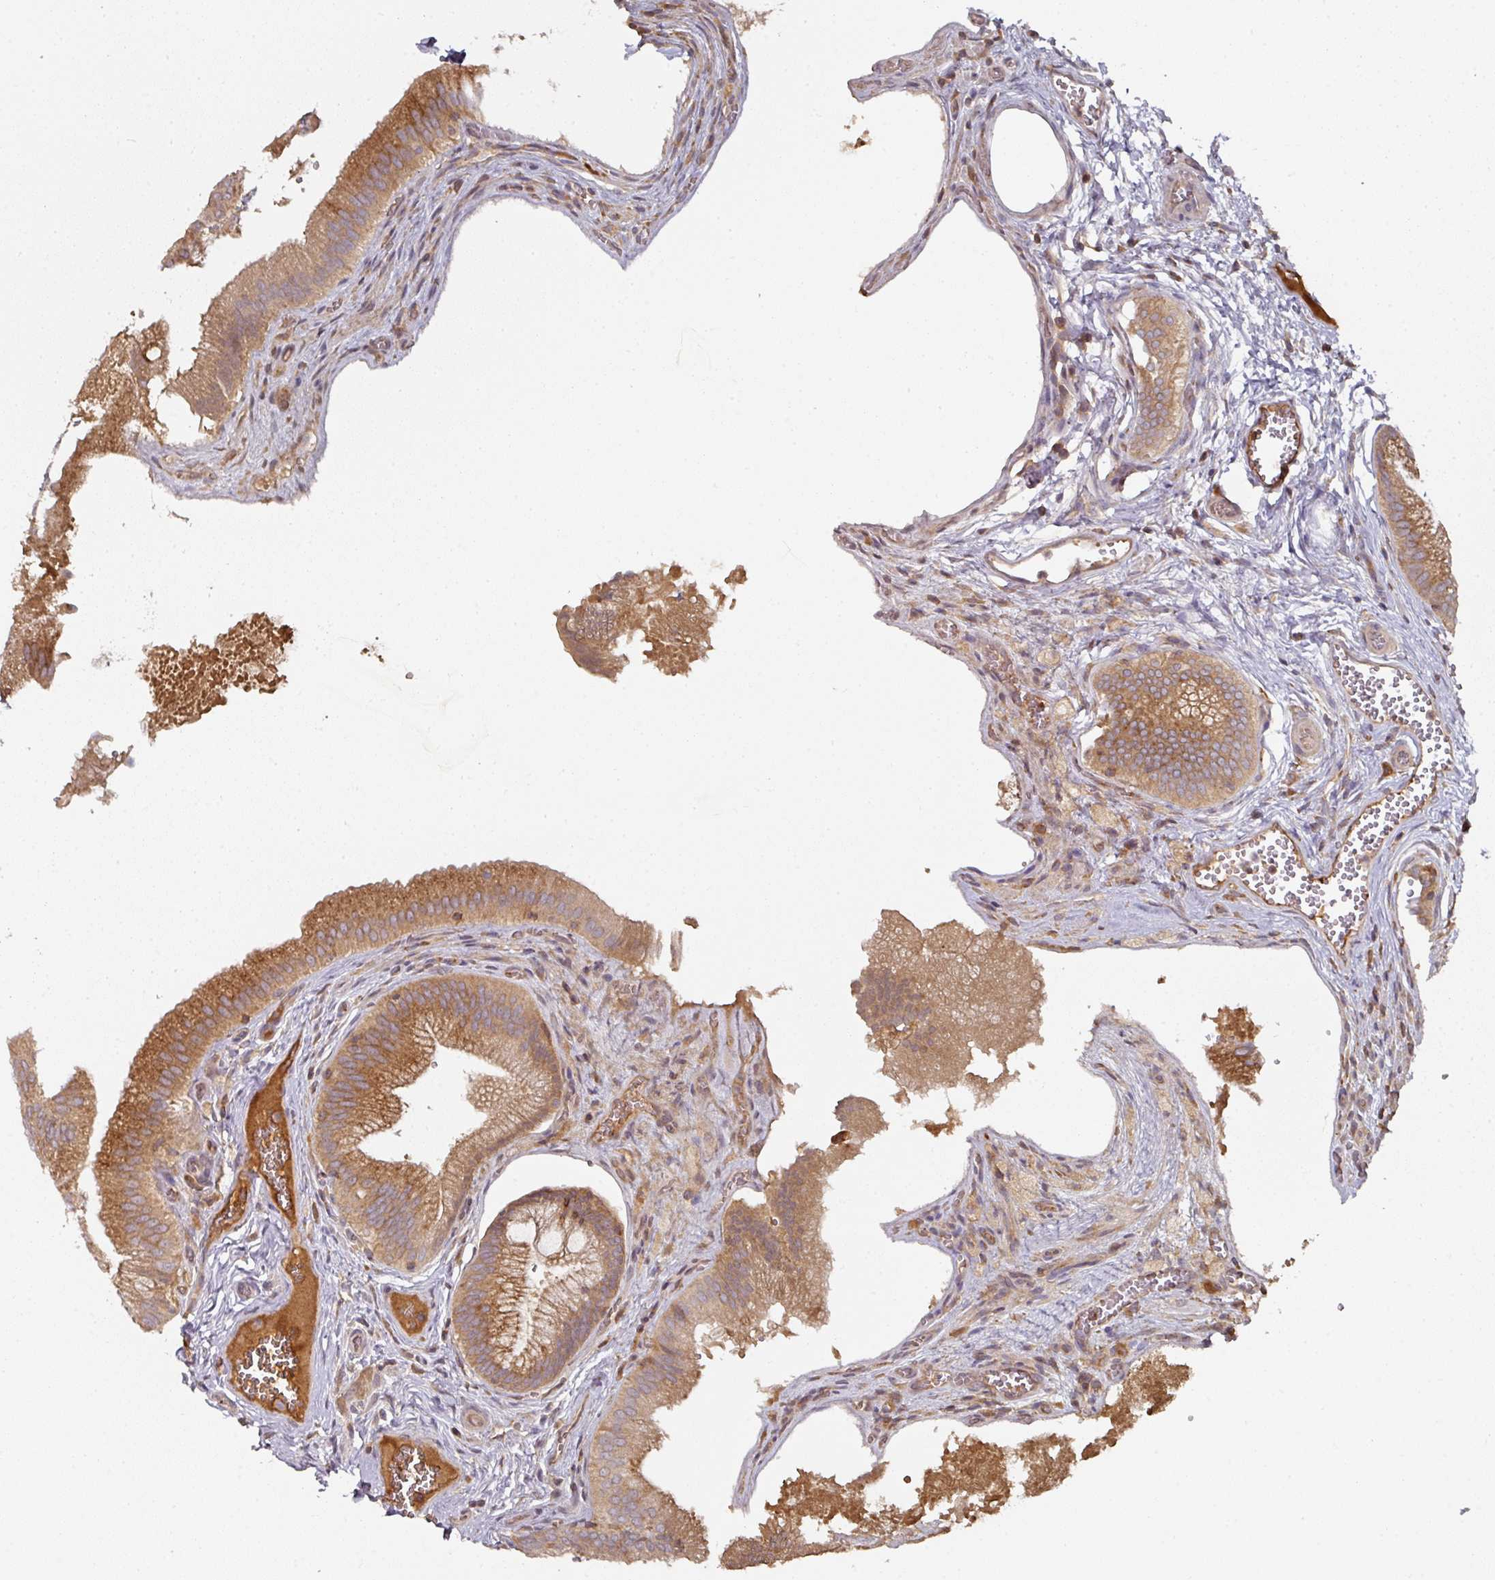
{"staining": {"intensity": "strong", "quantity": ">75%", "location": "cytoplasmic/membranous"}, "tissue": "gallbladder", "cell_type": "Glandular cells", "image_type": "normal", "snomed": [{"axis": "morphology", "description": "Normal tissue, NOS"}, {"axis": "topography", "description": "Gallbladder"}], "caption": "IHC of normal human gallbladder demonstrates high levels of strong cytoplasmic/membranous expression in approximately >75% of glandular cells. (Brightfield microscopy of DAB IHC at high magnification).", "gene": "CEP95", "patient": {"sex": "male", "age": 17}}